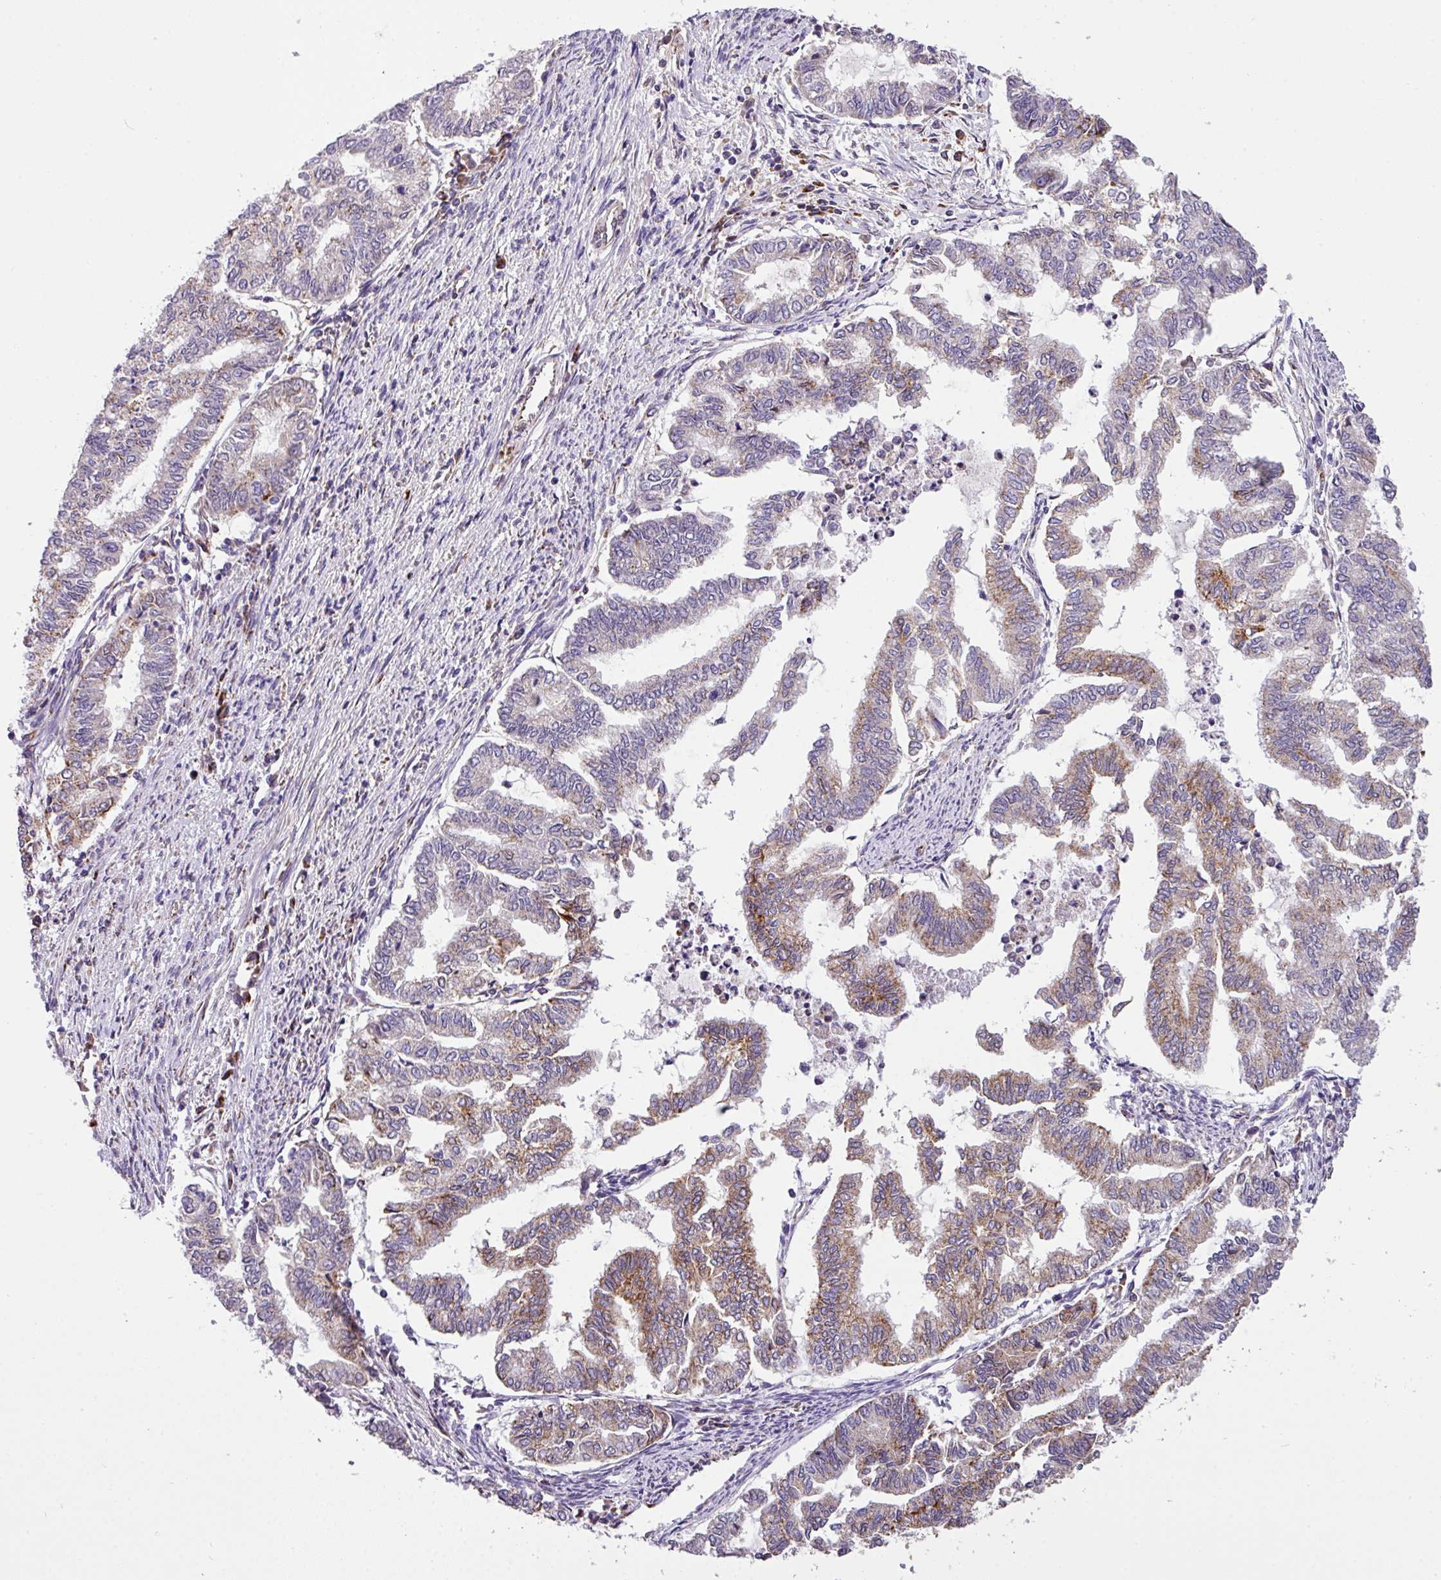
{"staining": {"intensity": "moderate", "quantity": "25%-75%", "location": "cytoplasmic/membranous"}, "tissue": "endometrial cancer", "cell_type": "Tumor cells", "image_type": "cancer", "snomed": [{"axis": "morphology", "description": "Adenocarcinoma, NOS"}, {"axis": "topography", "description": "Endometrium"}], "caption": "Tumor cells exhibit moderate cytoplasmic/membranous expression in approximately 25%-75% of cells in endometrial cancer. (brown staining indicates protein expression, while blue staining denotes nuclei).", "gene": "ANXA2R", "patient": {"sex": "female", "age": 79}}